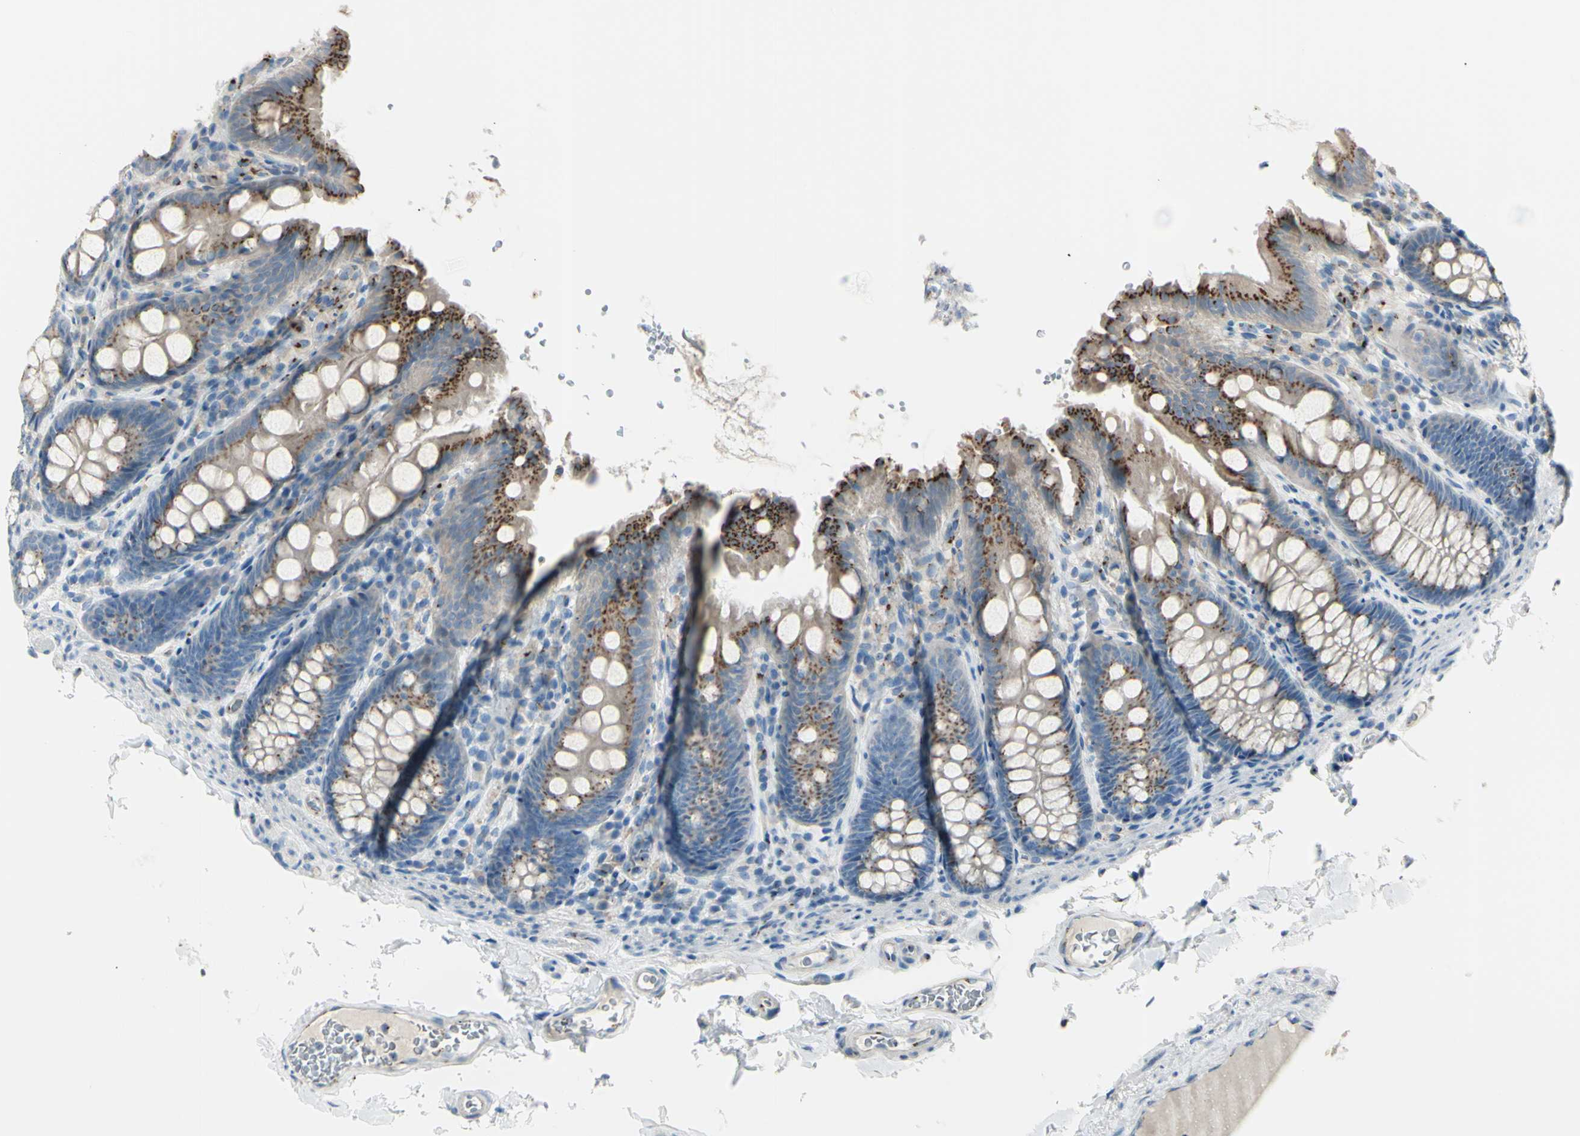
{"staining": {"intensity": "negative", "quantity": "none", "location": "none"}, "tissue": "colon", "cell_type": "Endothelial cells", "image_type": "normal", "snomed": [{"axis": "morphology", "description": "Normal tissue, NOS"}, {"axis": "topography", "description": "Colon"}], "caption": "A histopathology image of colon stained for a protein exhibits no brown staining in endothelial cells.", "gene": "B4GALT1", "patient": {"sex": "female", "age": 61}}